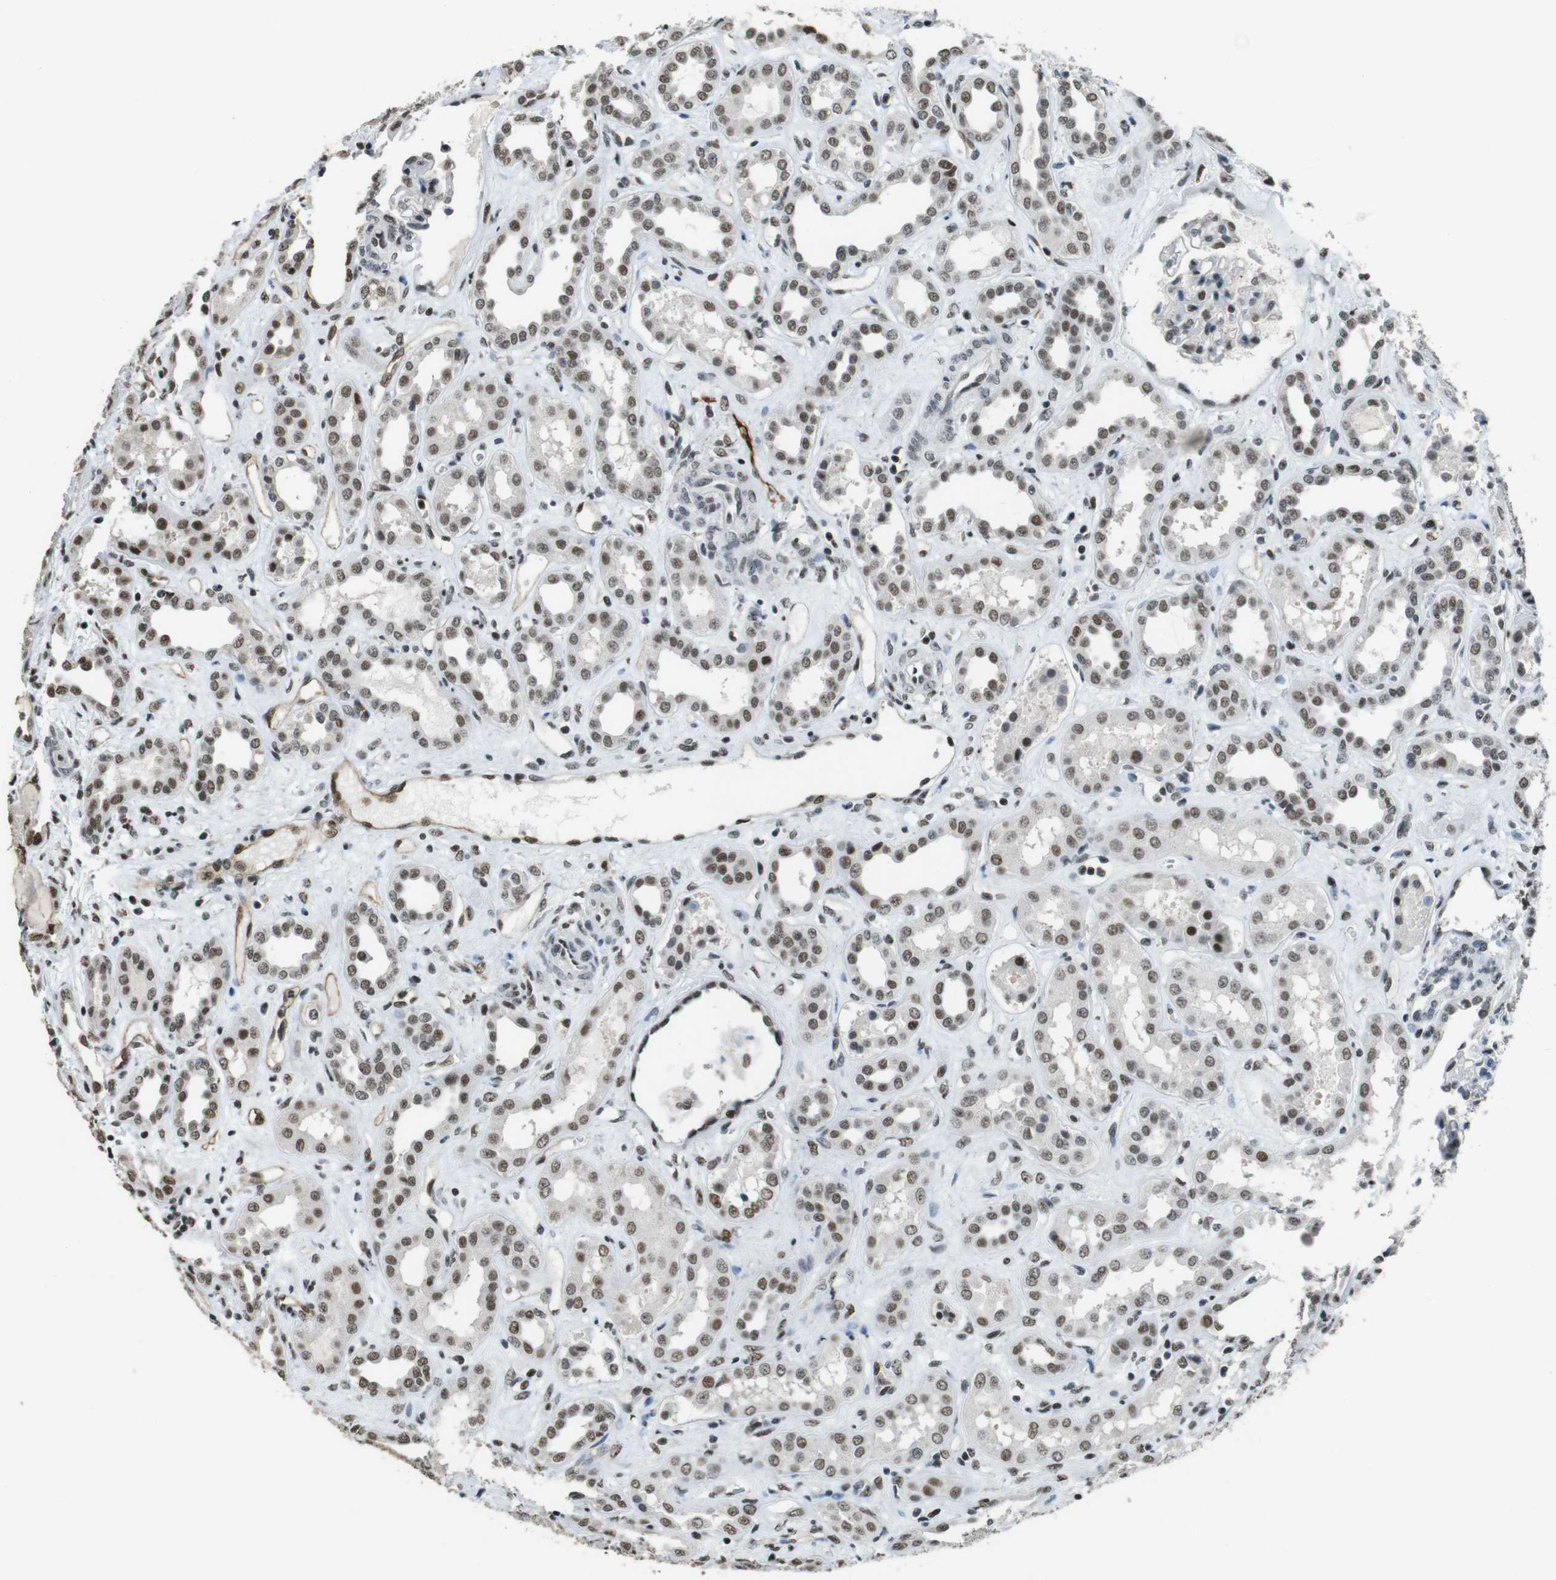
{"staining": {"intensity": "moderate", "quantity": "25%-75%", "location": "nuclear"}, "tissue": "kidney", "cell_type": "Cells in glomeruli", "image_type": "normal", "snomed": [{"axis": "morphology", "description": "Normal tissue, NOS"}, {"axis": "topography", "description": "Kidney"}], "caption": "A brown stain labels moderate nuclear staining of a protein in cells in glomeruli of normal human kidney. The protein of interest is shown in brown color, while the nuclei are stained blue.", "gene": "CSNK2B", "patient": {"sex": "male", "age": 59}}